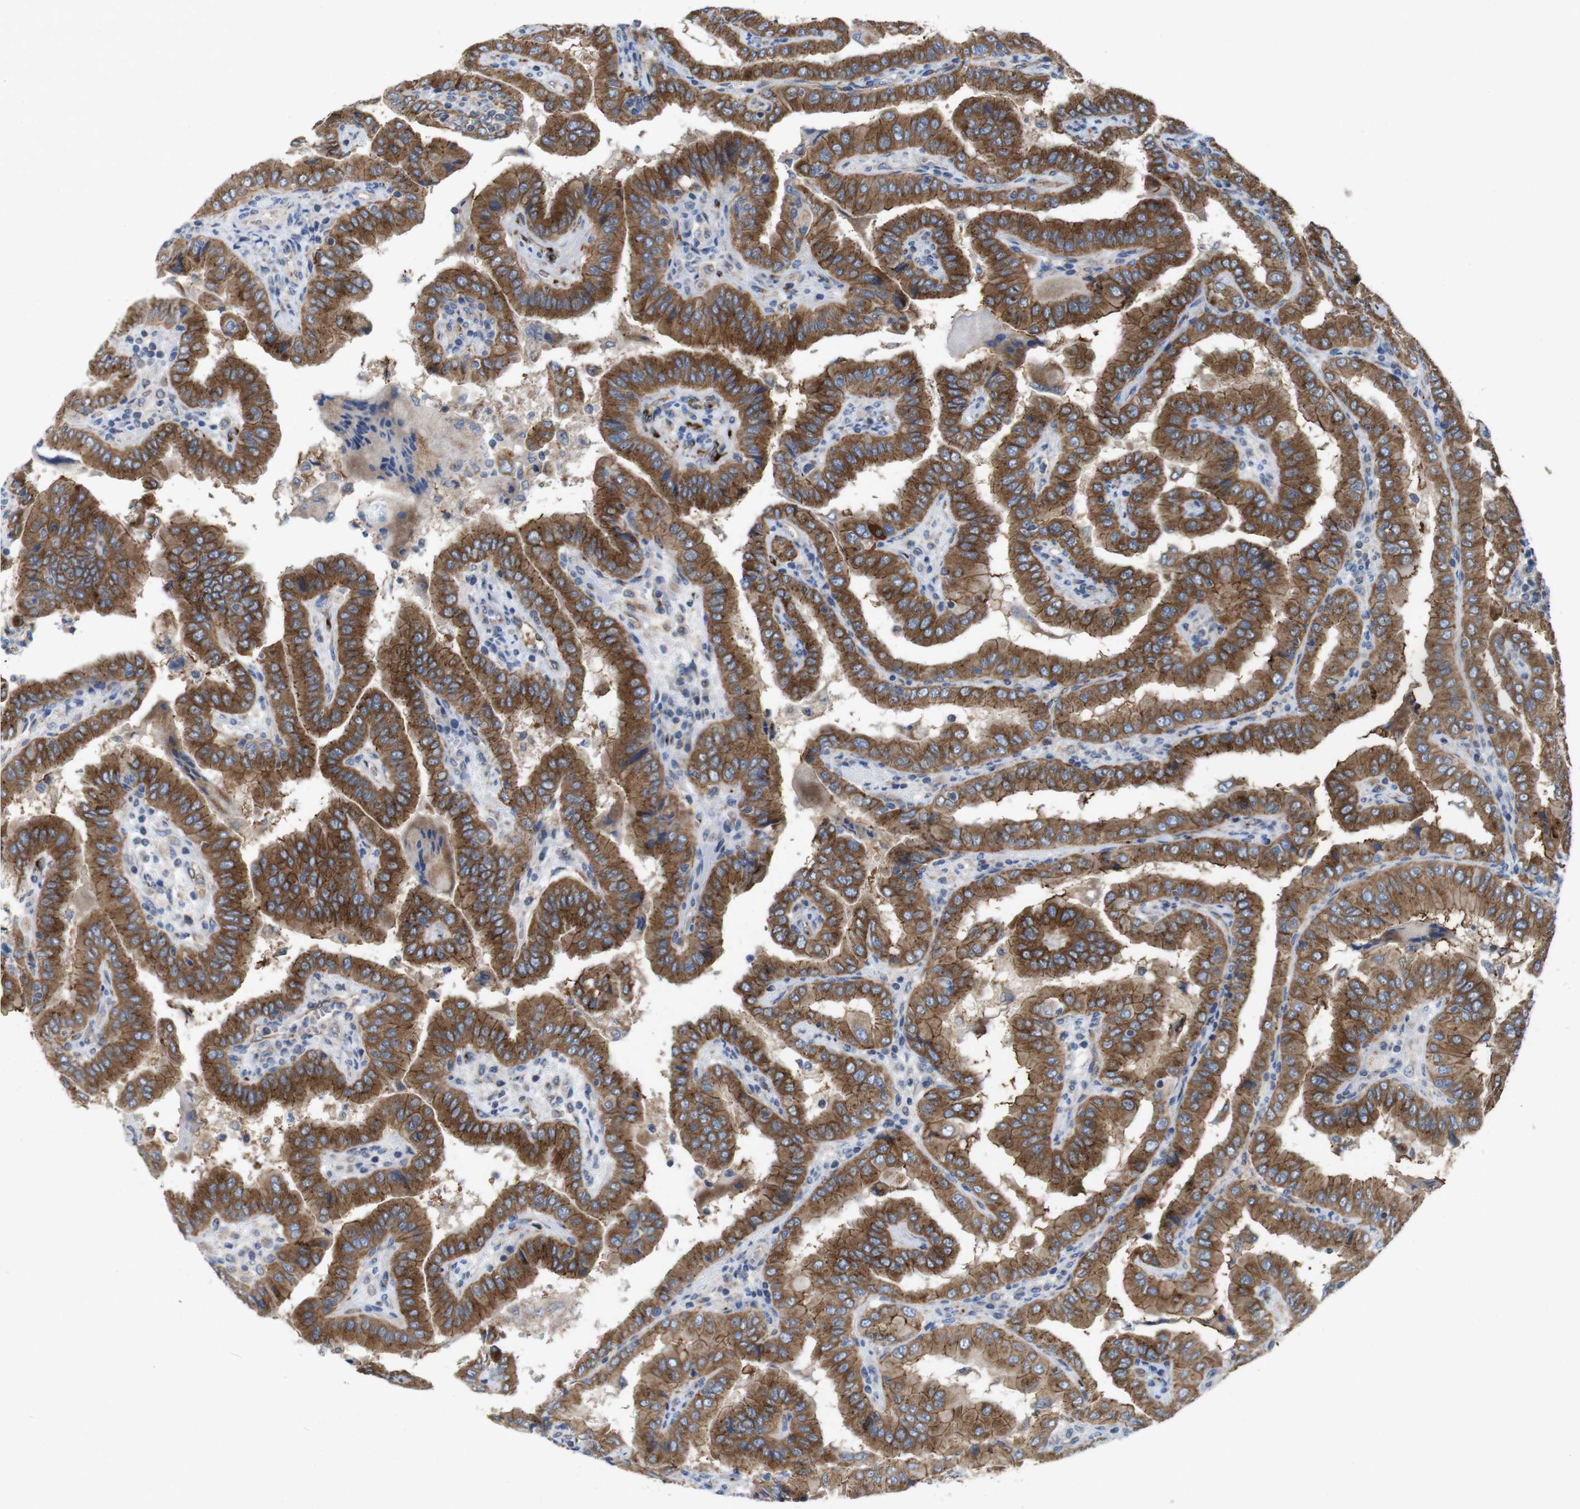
{"staining": {"intensity": "strong", "quantity": ">75%", "location": "cytoplasmic/membranous"}, "tissue": "thyroid cancer", "cell_type": "Tumor cells", "image_type": "cancer", "snomed": [{"axis": "morphology", "description": "Papillary adenocarcinoma, NOS"}, {"axis": "topography", "description": "Thyroid gland"}], "caption": "Thyroid cancer (papillary adenocarcinoma) stained with immunohistochemistry (IHC) shows strong cytoplasmic/membranous expression in approximately >75% of tumor cells. (Brightfield microscopy of DAB IHC at high magnification).", "gene": "EFCAB14", "patient": {"sex": "male", "age": 33}}